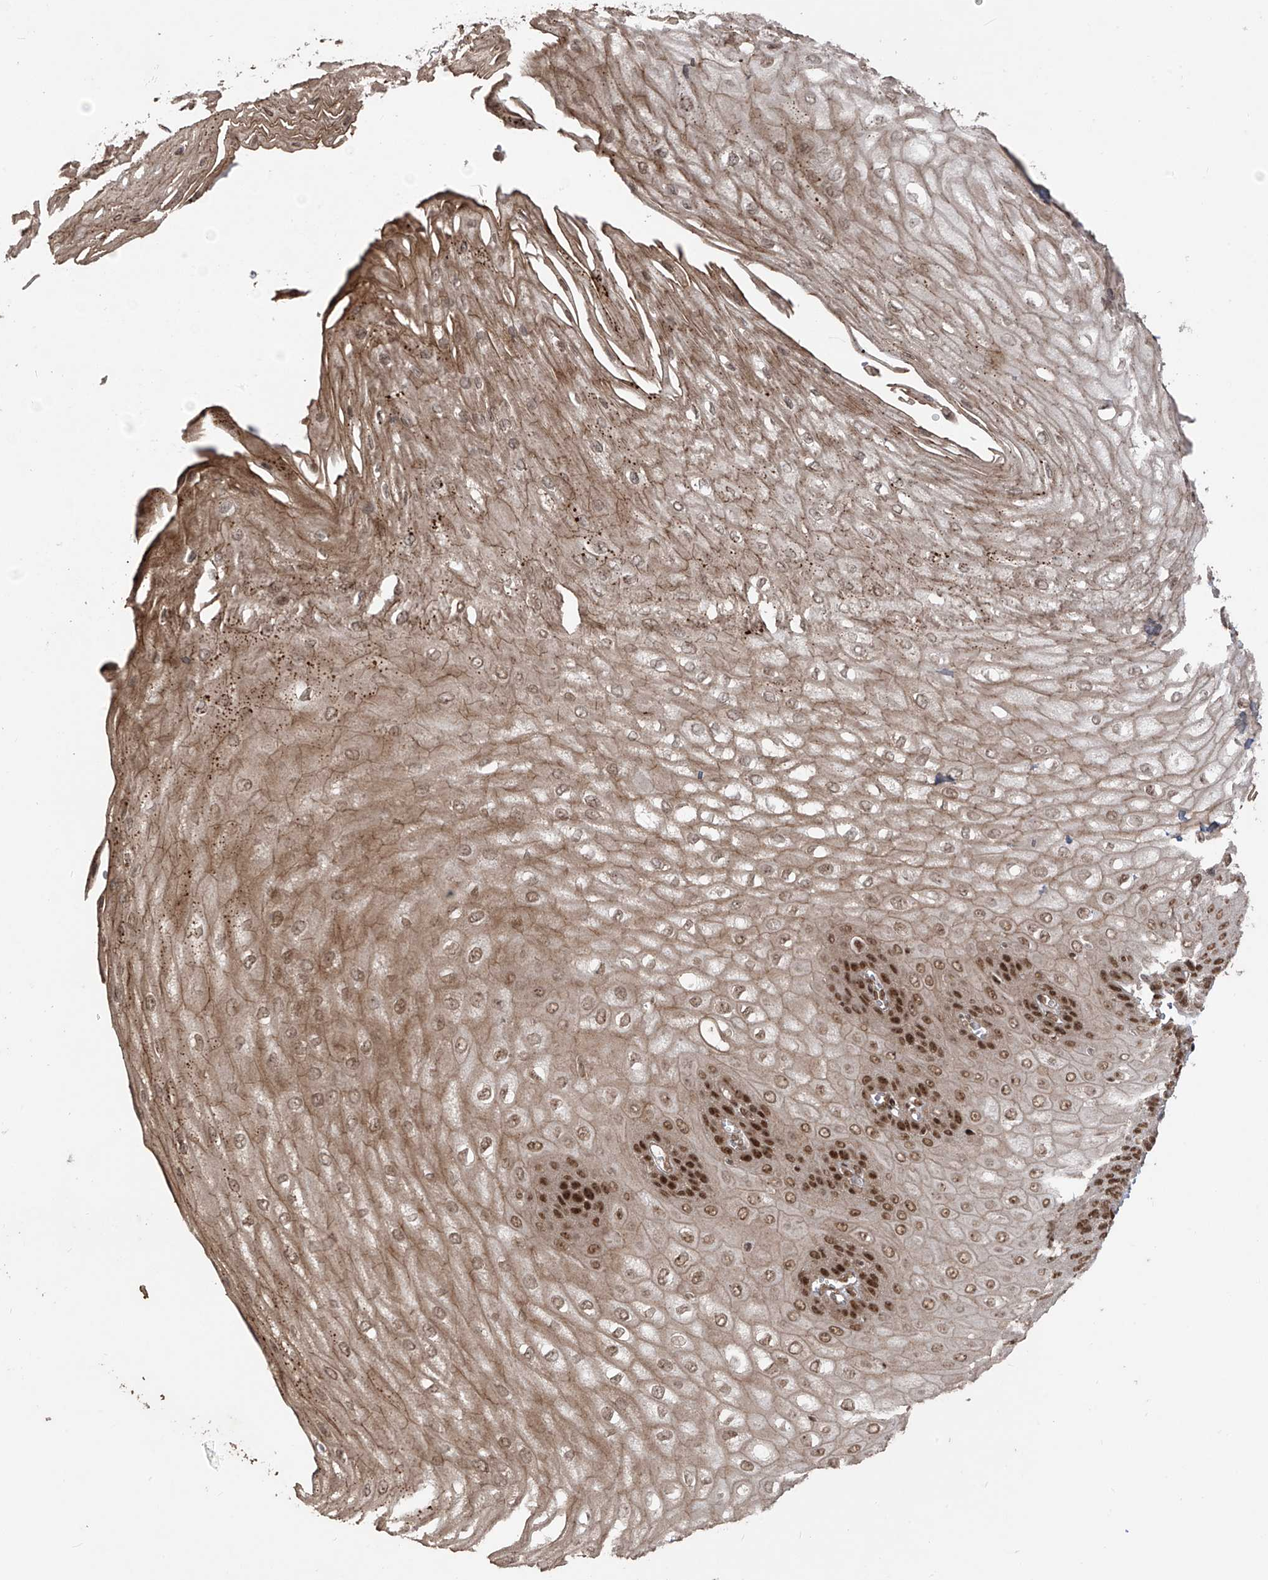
{"staining": {"intensity": "strong", "quantity": ">75%", "location": "cytoplasmic/membranous,nuclear"}, "tissue": "esophagus", "cell_type": "Squamous epithelial cells", "image_type": "normal", "snomed": [{"axis": "morphology", "description": "Normal tissue, NOS"}, {"axis": "topography", "description": "Esophagus"}], "caption": "Unremarkable esophagus was stained to show a protein in brown. There is high levels of strong cytoplasmic/membranous,nuclear staining in approximately >75% of squamous epithelial cells. Using DAB (brown) and hematoxylin (blue) stains, captured at high magnification using brightfield microscopy.", "gene": "ARHGEF3", "patient": {"sex": "male", "age": 60}}